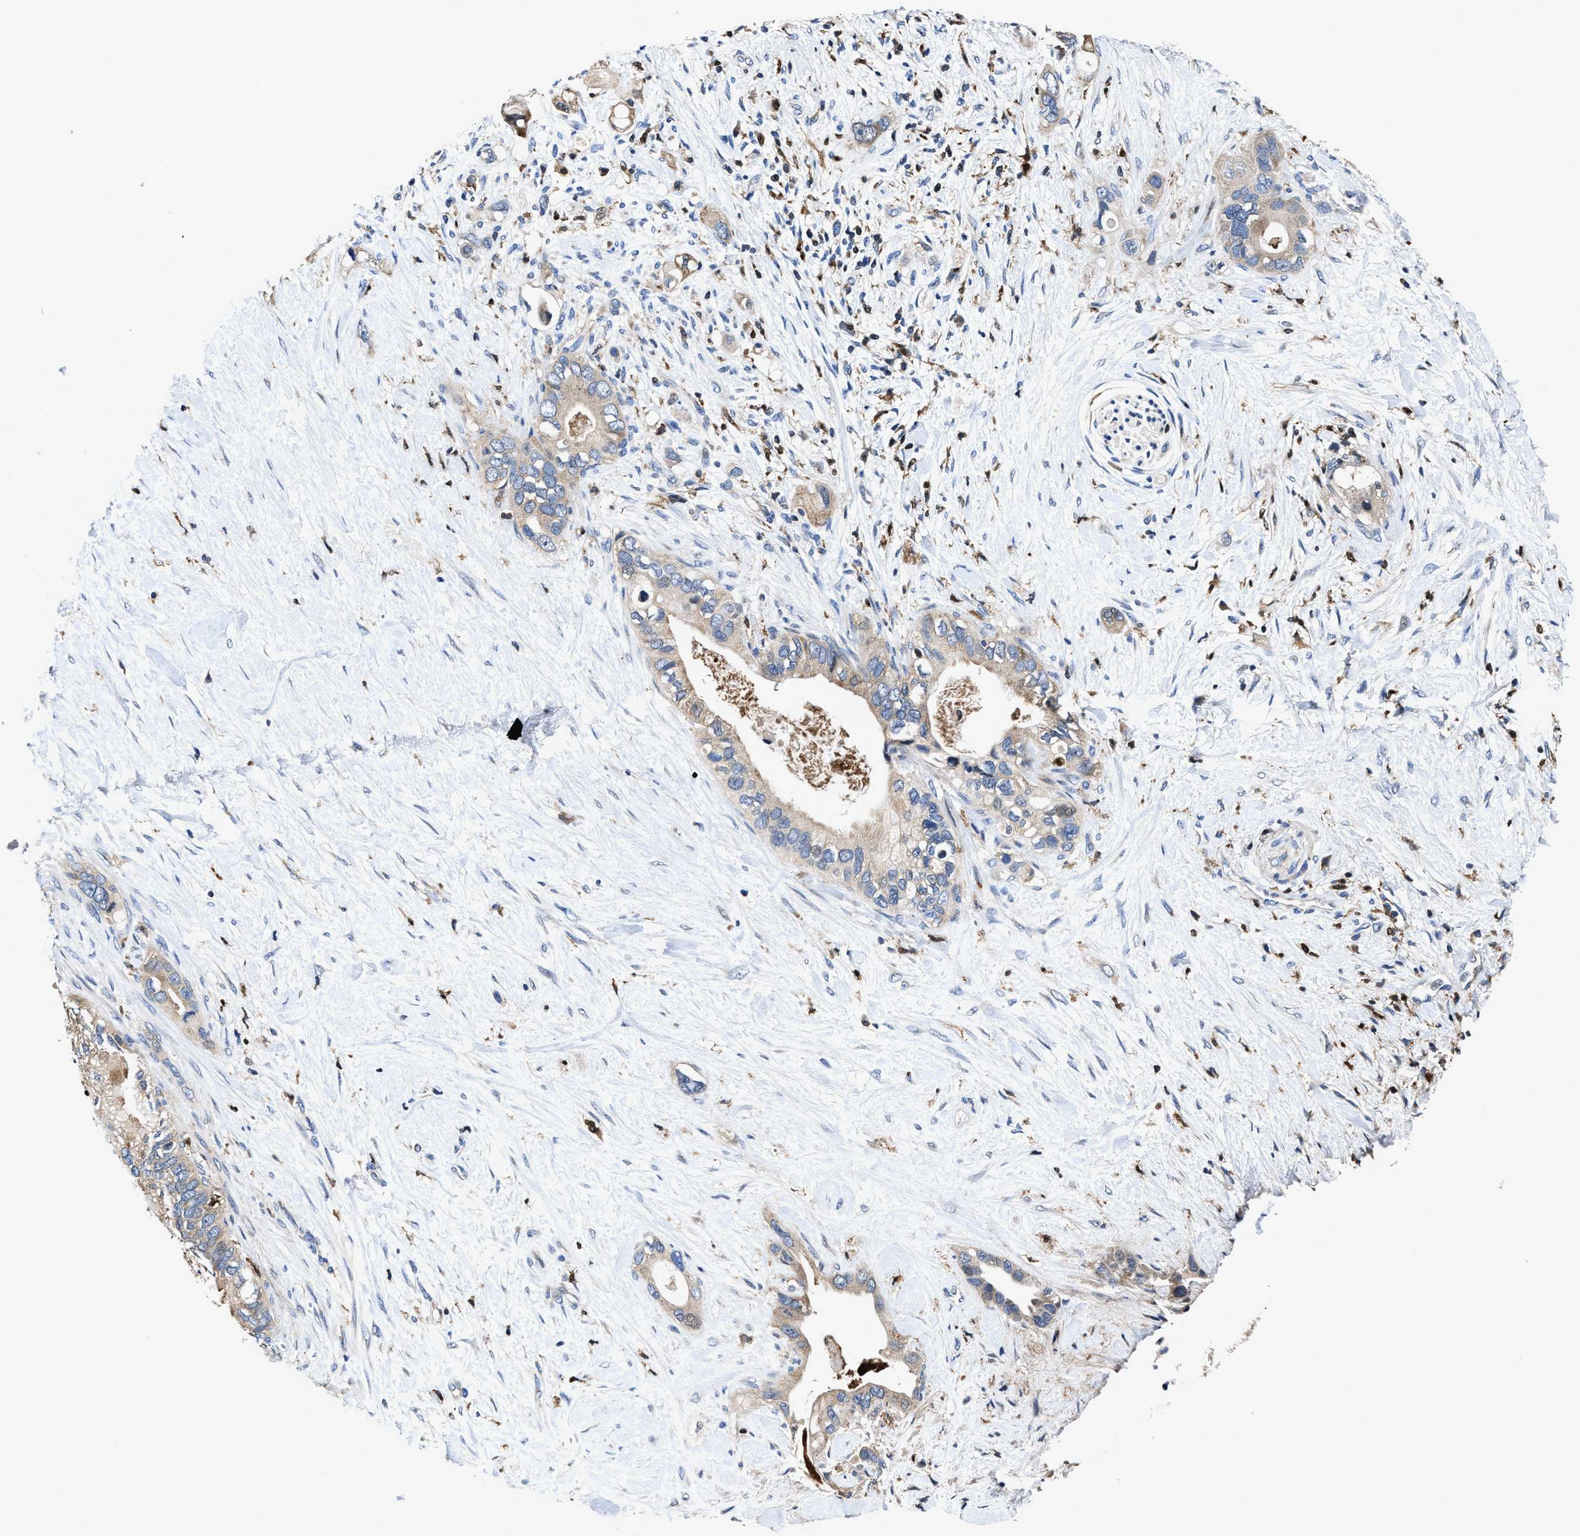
{"staining": {"intensity": "moderate", "quantity": "<25%", "location": "cytoplasmic/membranous"}, "tissue": "pancreatic cancer", "cell_type": "Tumor cells", "image_type": "cancer", "snomed": [{"axis": "morphology", "description": "Adenocarcinoma, NOS"}, {"axis": "topography", "description": "Pancreas"}], "caption": "Protein analysis of pancreatic cancer tissue reveals moderate cytoplasmic/membranous staining in approximately <25% of tumor cells. (brown staining indicates protein expression, while blue staining denotes nuclei).", "gene": "RGS10", "patient": {"sex": "female", "age": 56}}